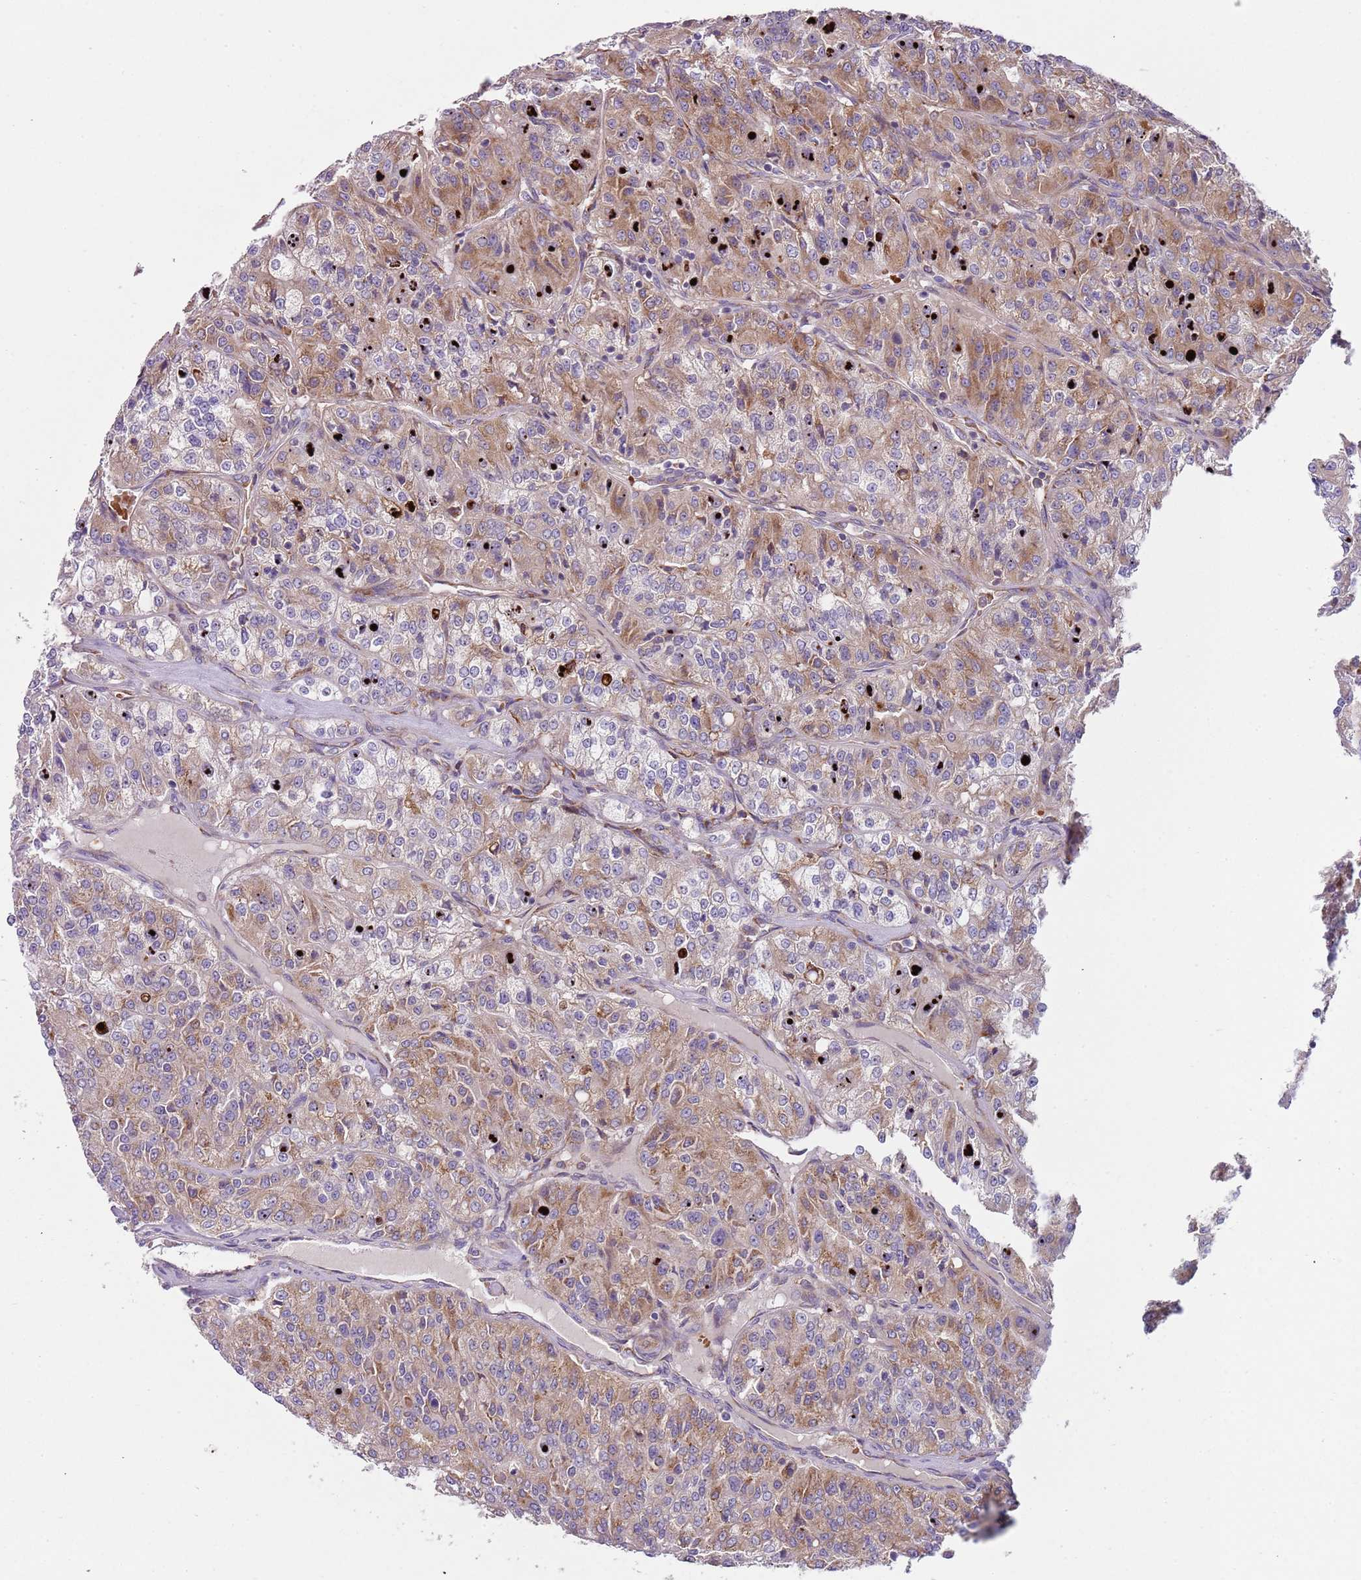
{"staining": {"intensity": "moderate", "quantity": ">75%", "location": "cytoplasmic/membranous"}, "tissue": "renal cancer", "cell_type": "Tumor cells", "image_type": "cancer", "snomed": [{"axis": "morphology", "description": "Adenocarcinoma, NOS"}, {"axis": "topography", "description": "Kidney"}], "caption": "Human renal adenocarcinoma stained with a brown dye demonstrates moderate cytoplasmic/membranous positive staining in about >75% of tumor cells.", "gene": "VWCE", "patient": {"sex": "female", "age": 63}}